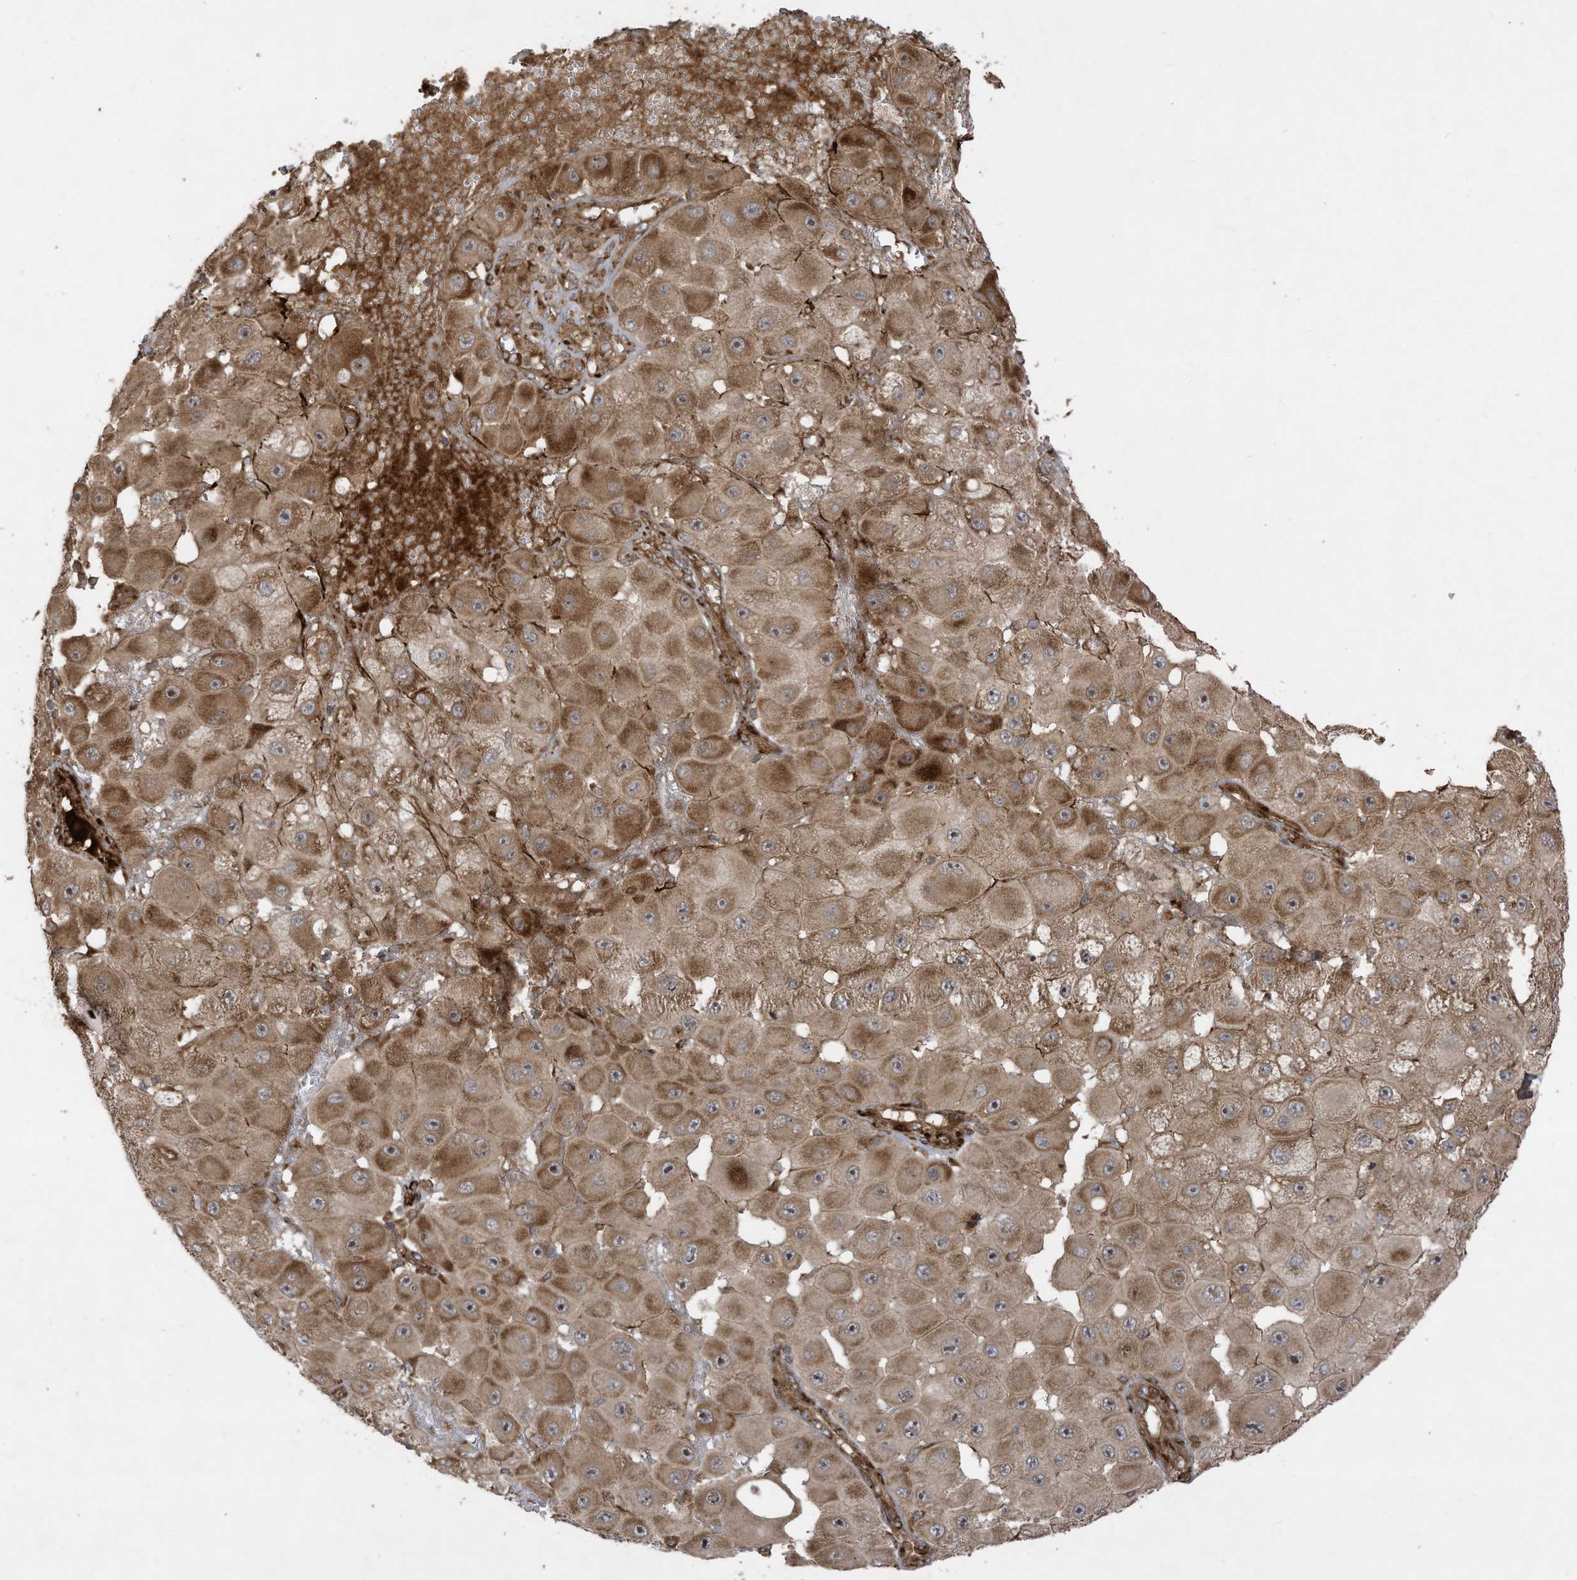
{"staining": {"intensity": "moderate", "quantity": ">75%", "location": "cytoplasmic/membranous"}, "tissue": "melanoma", "cell_type": "Tumor cells", "image_type": "cancer", "snomed": [{"axis": "morphology", "description": "Malignant melanoma, NOS"}, {"axis": "topography", "description": "Skin"}], "caption": "This image shows melanoma stained with immunohistochemistry (IHC) to label a protein in brown. The cytoplasmic/membranous of tumor cells show moderate positivity for the protein. Nuclei are counter-stained blue.", "gene": "DDIT4", "patient": {"sex": "female", "age": 81}}